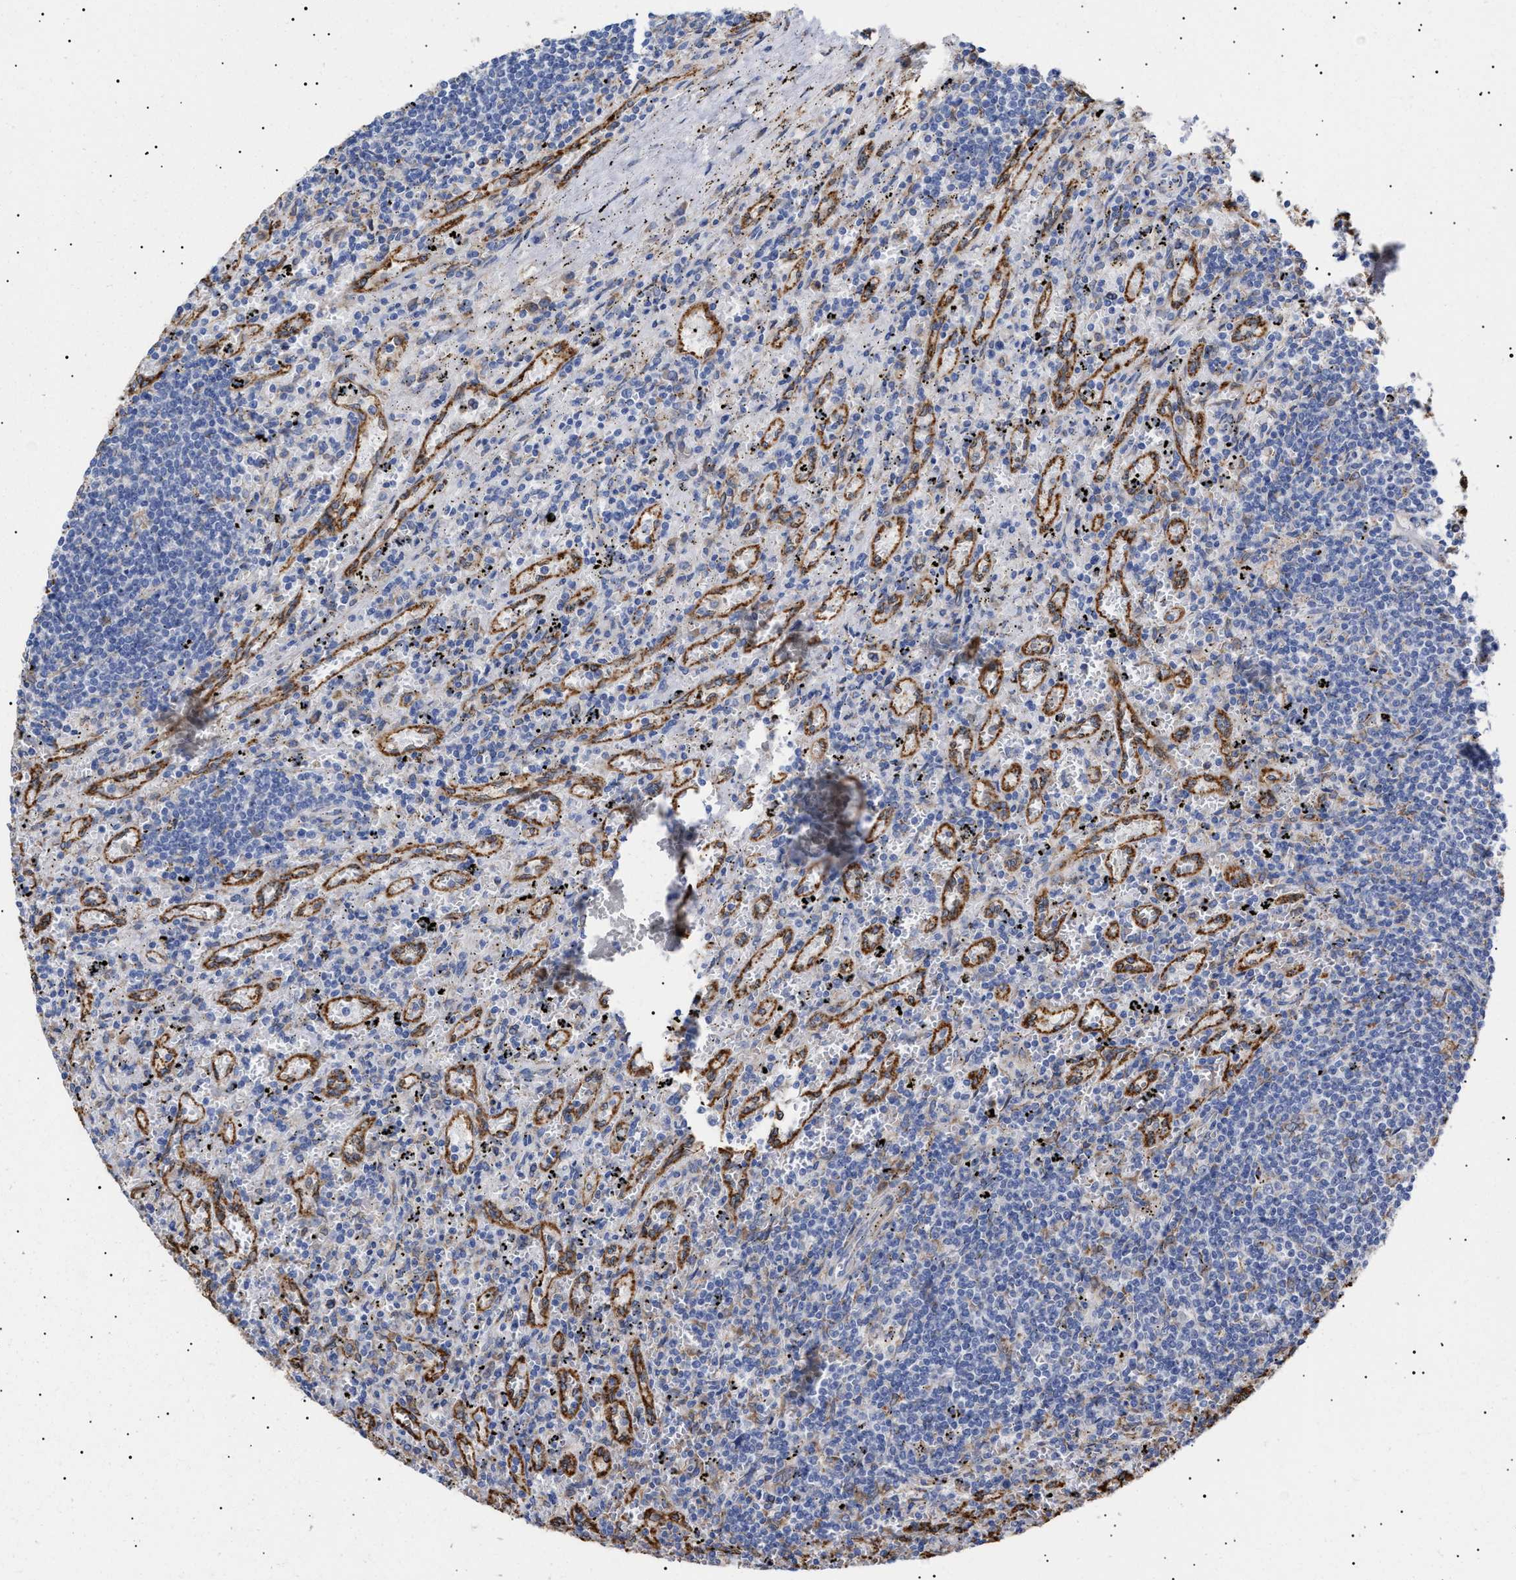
{"staining": {"intensity": "negative", "quantity": "none", "location": "none"}, "tissue": "lymphoma", "cell_type": "Tumor cells", "image_type": "cancer", "snomed": [{"axis": "morphology", "description": "Malignant lymphoma, non-Hodgkin's type, Low grade"}, {"axis": "topography", "description": "Spleen"}], "caption": "This is an IHC histopathology image of lymphoma. There is no staining in tumor cells.", "gene": "ERCC6L2", "patient": {"sex": "male", "age": 76}}